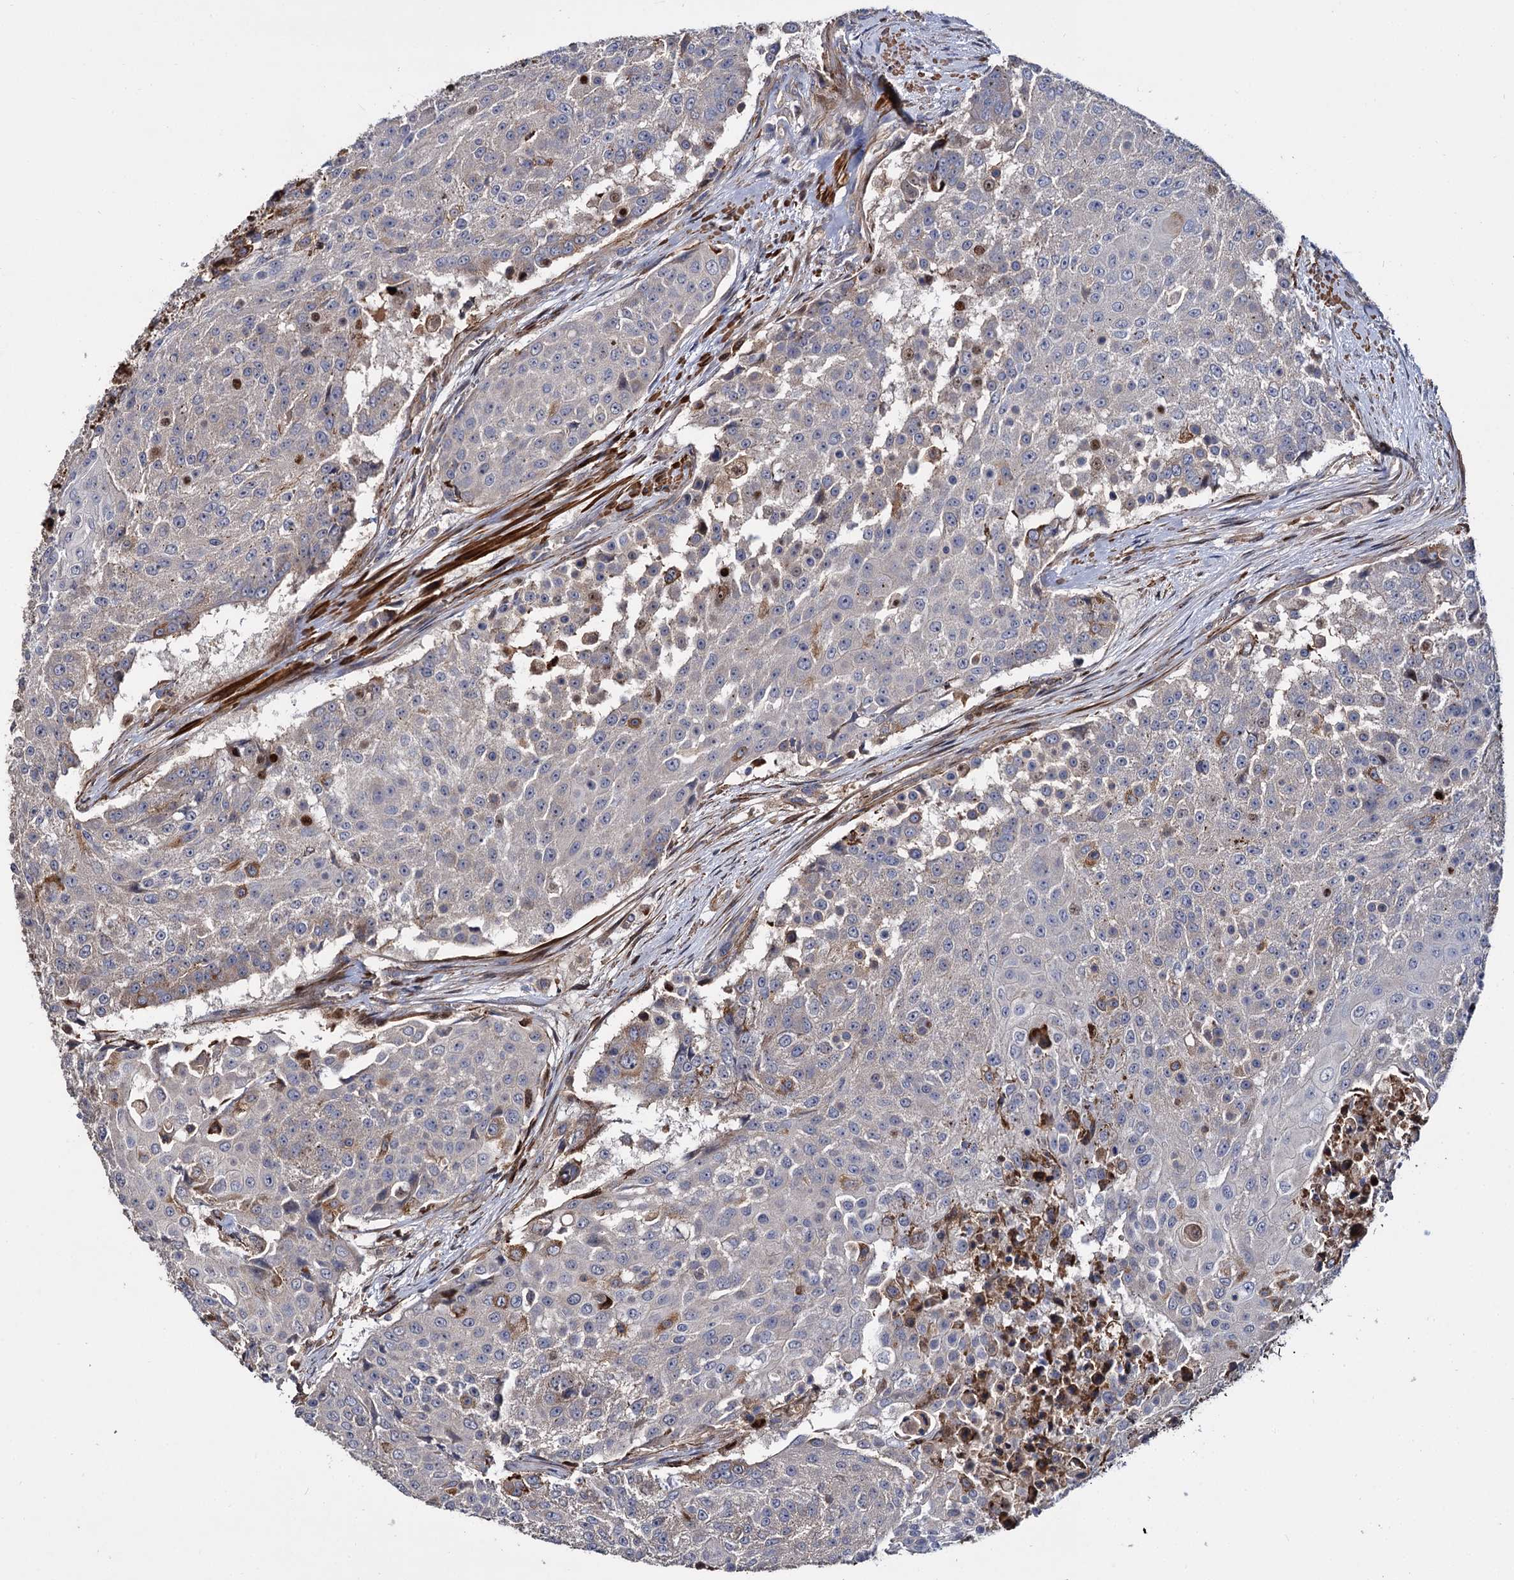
{"staining": {"intensity": "weak", "quantity": "<25%", "location": "cytoplasmic/membranous"}, "tissue": "urothelial cancer", "cell_type": "Tumor cells", "image_type": "cancer", "snomed": [{"axis": "morphology", "description": "Urothelial carcinoma, High grade"}, {"axis": "topography", "description": "Urinary bladder"}], "caption": "IHC micrograph of neoplastic tissue: human urothelial carcinoma (high-grade) stained with DAB (3,3'-diaminobenzidine) reveals no significant protein expression in tumor cells.", "gene": "ISM2", "patient": {"sex": "female", "age": 63}}